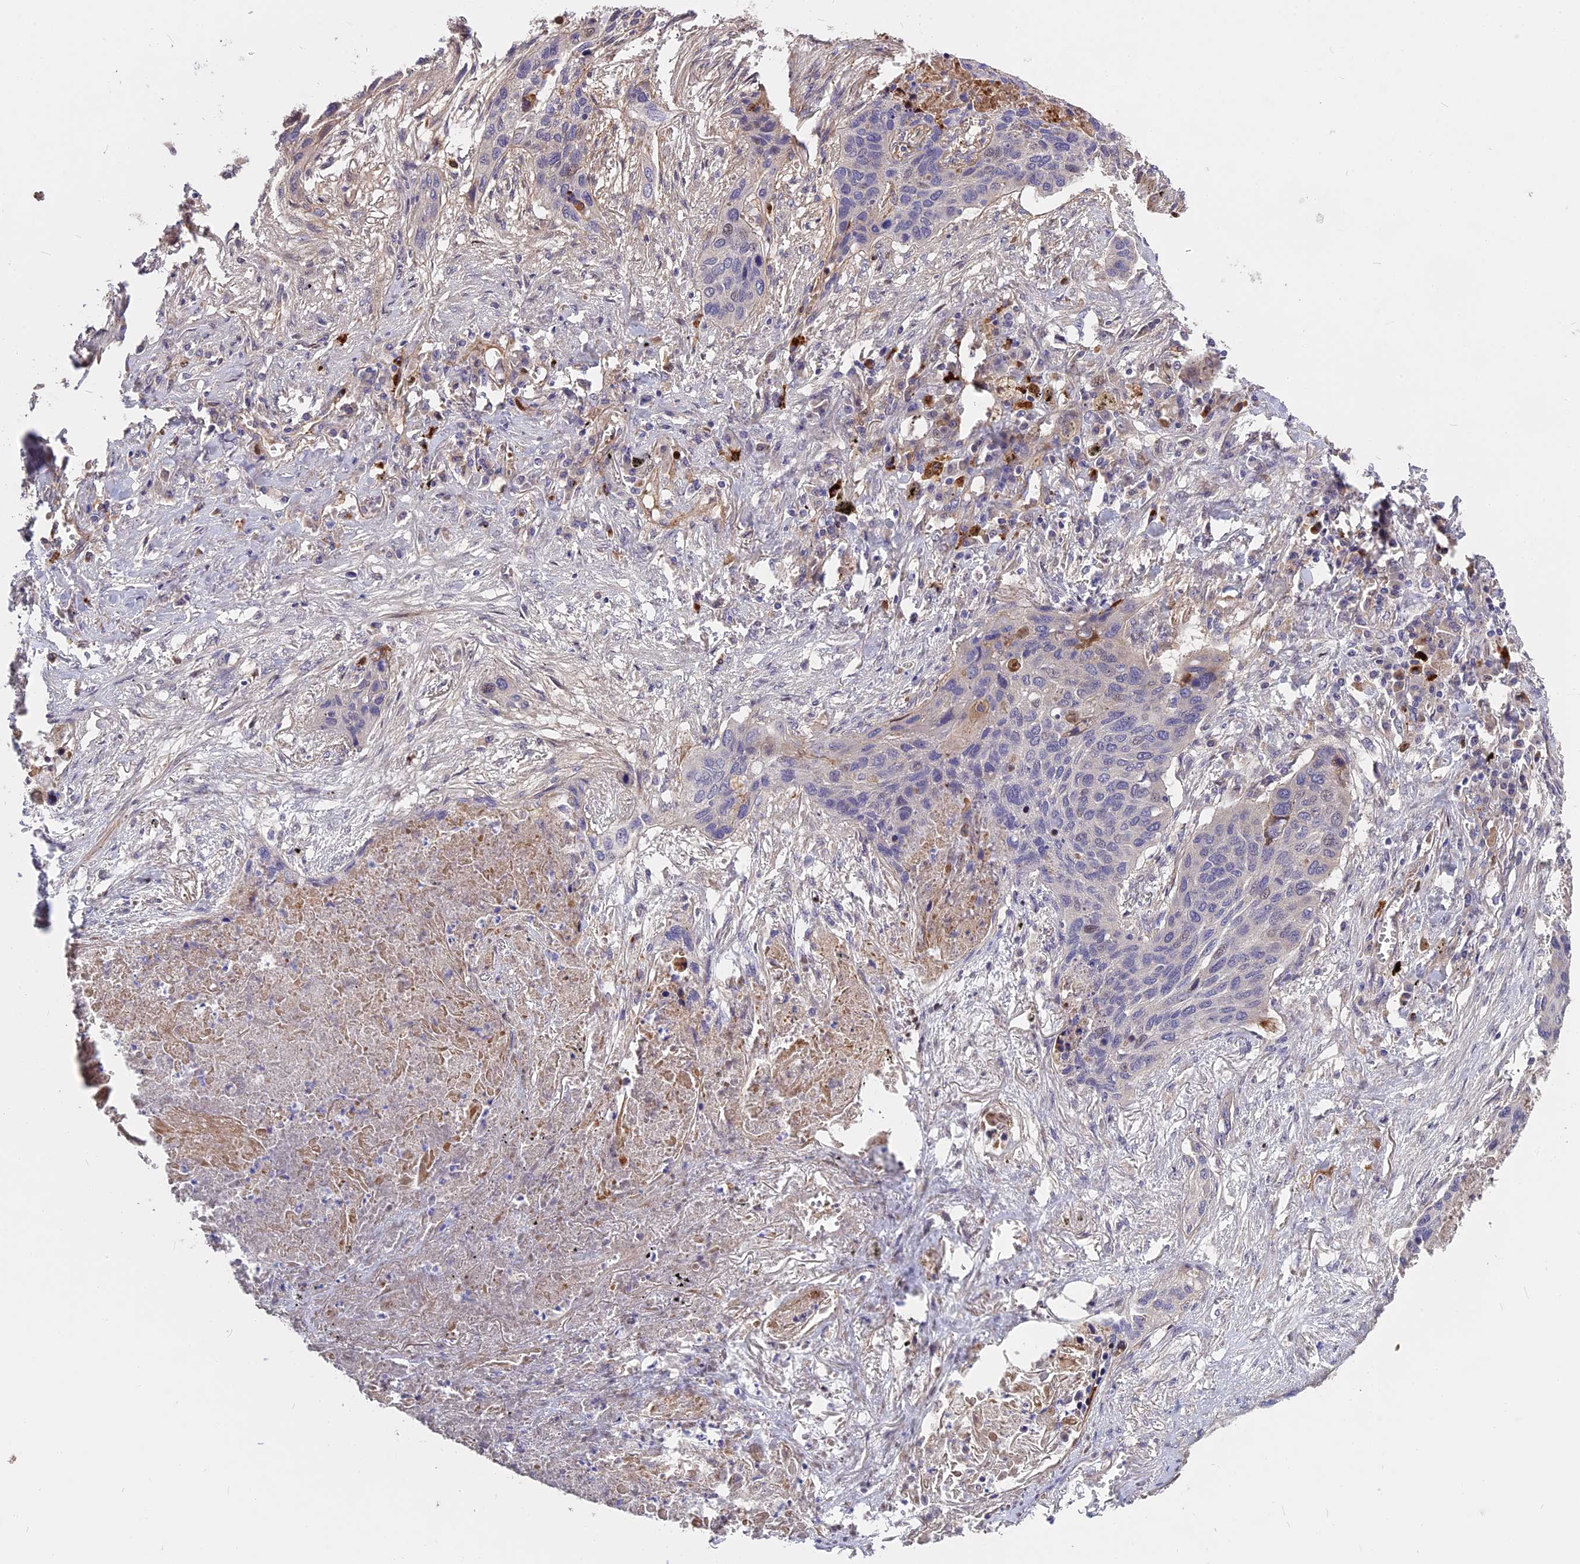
{"staining": {"intensity": "negative", "quantity": "none", "location": "none"}, "tissue": "lung cancer", "cell_type": "Tumor cells", "image_type": "cancer", "snomed": [{"axis": "morphology", "description": "Squamous cell carcinoma, NOS"}, {"axis": "topography", "description": "Lung"}], "caption": "Immunohistochemical staining of human lung squamous cell carcinoma shows no significant positivity in tumor cells.", "gene": "MFSD2A", "patient": {"sex": "female", "age": 63}}